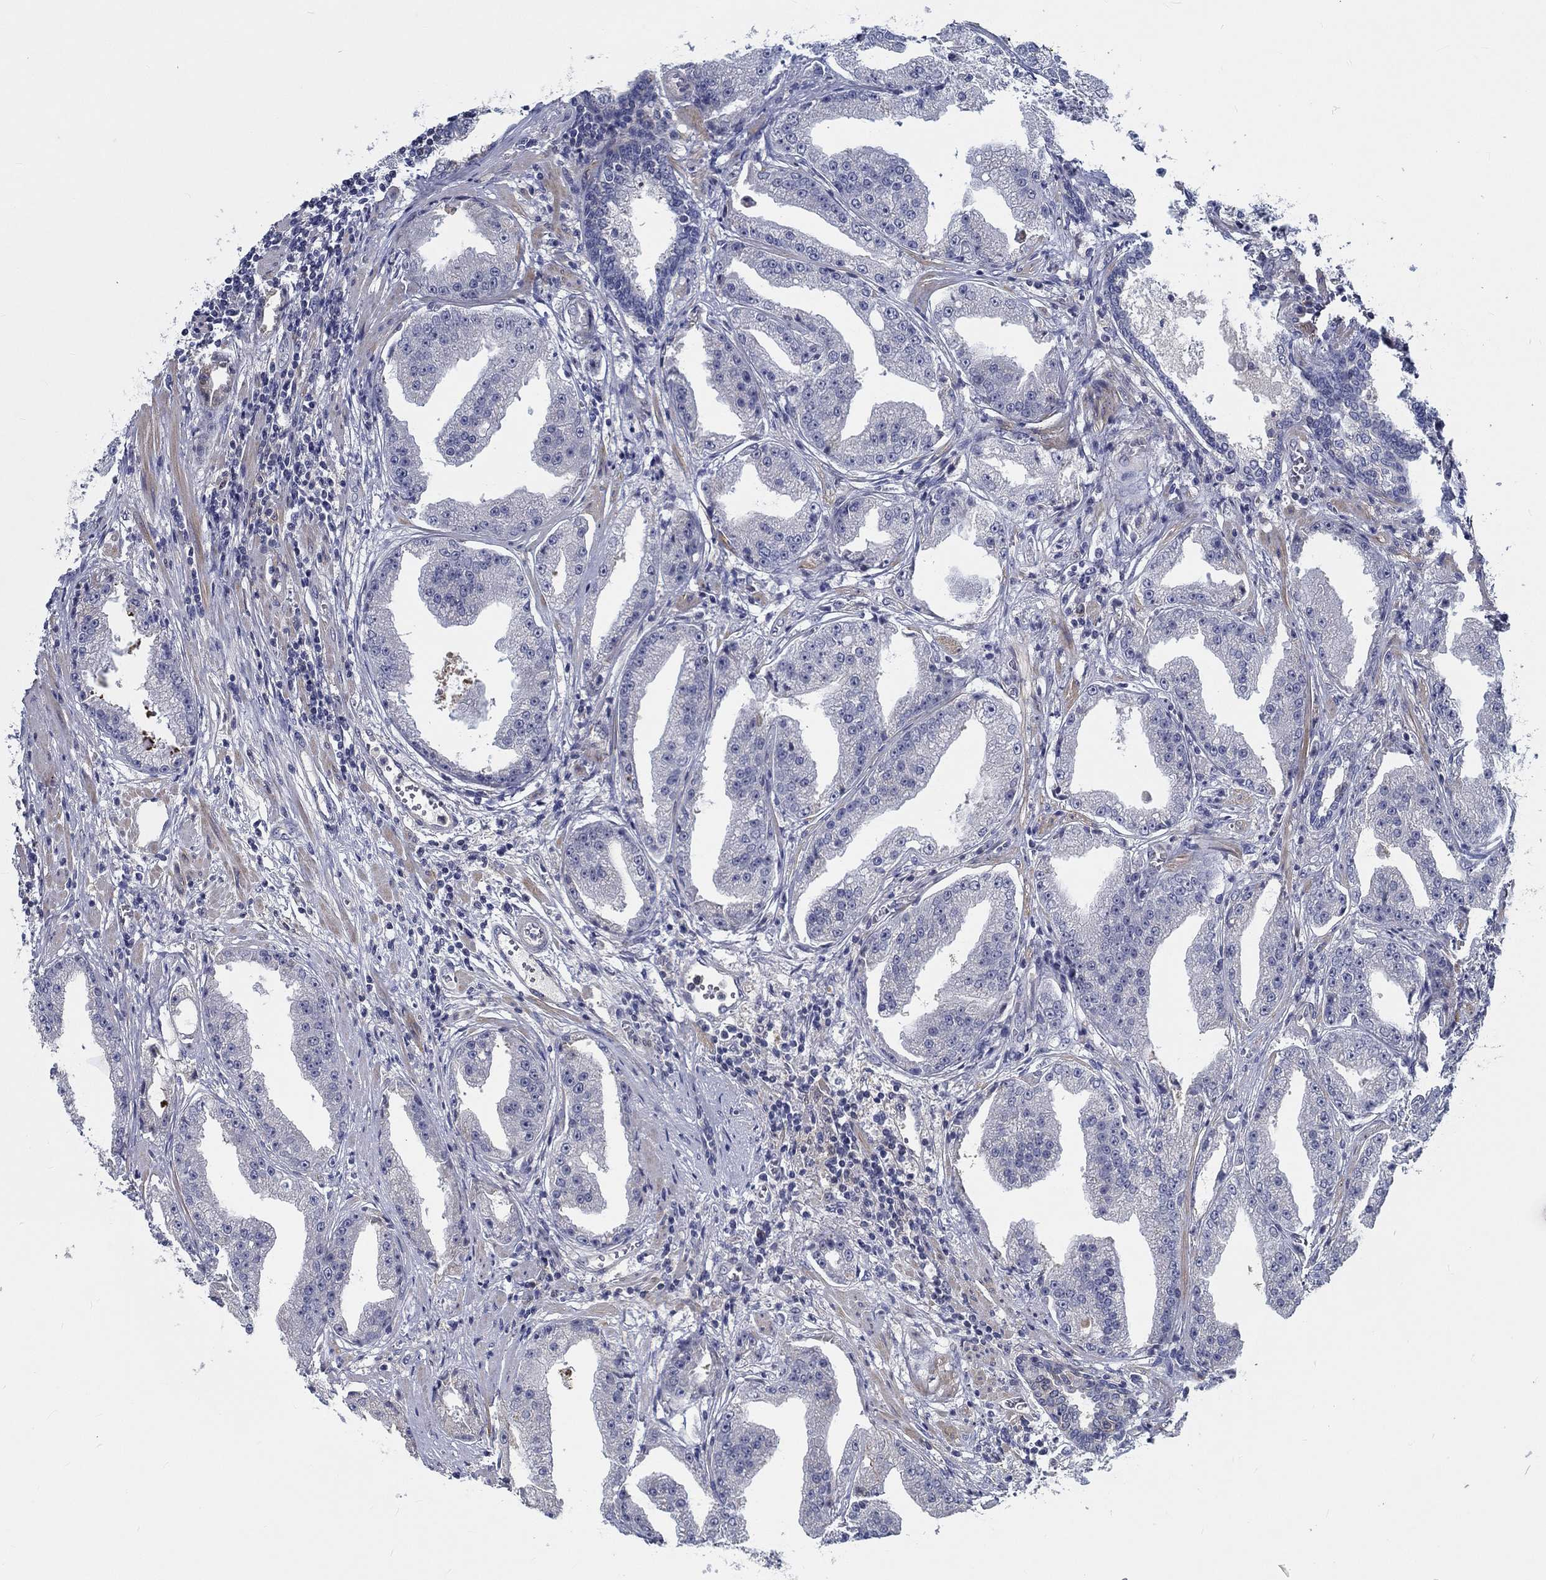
{"staining": {"intensity": "negative", "quantity": "none", "location": "none"}, "tissue": "prostate cancer", "cell_type": "Tumor cells", "image_type": "cancer", "snomed": [{"axis": "morphology", "description": "Adenocarcinoma, Low grade"}, {"axis": "topography", "description": "Prostate"}], "caption": "An image of human adenocarcinoma (low-grade) (prostate) is negative for staining in tumor cells. The staining was performed using DAB to visualize the protein expression in brown, while the nuclei were stained in blue with hematoxylin (Magnification: 20x).", "gene": "MYBPC1", "patient": {"sex": "male", "age": 62}}